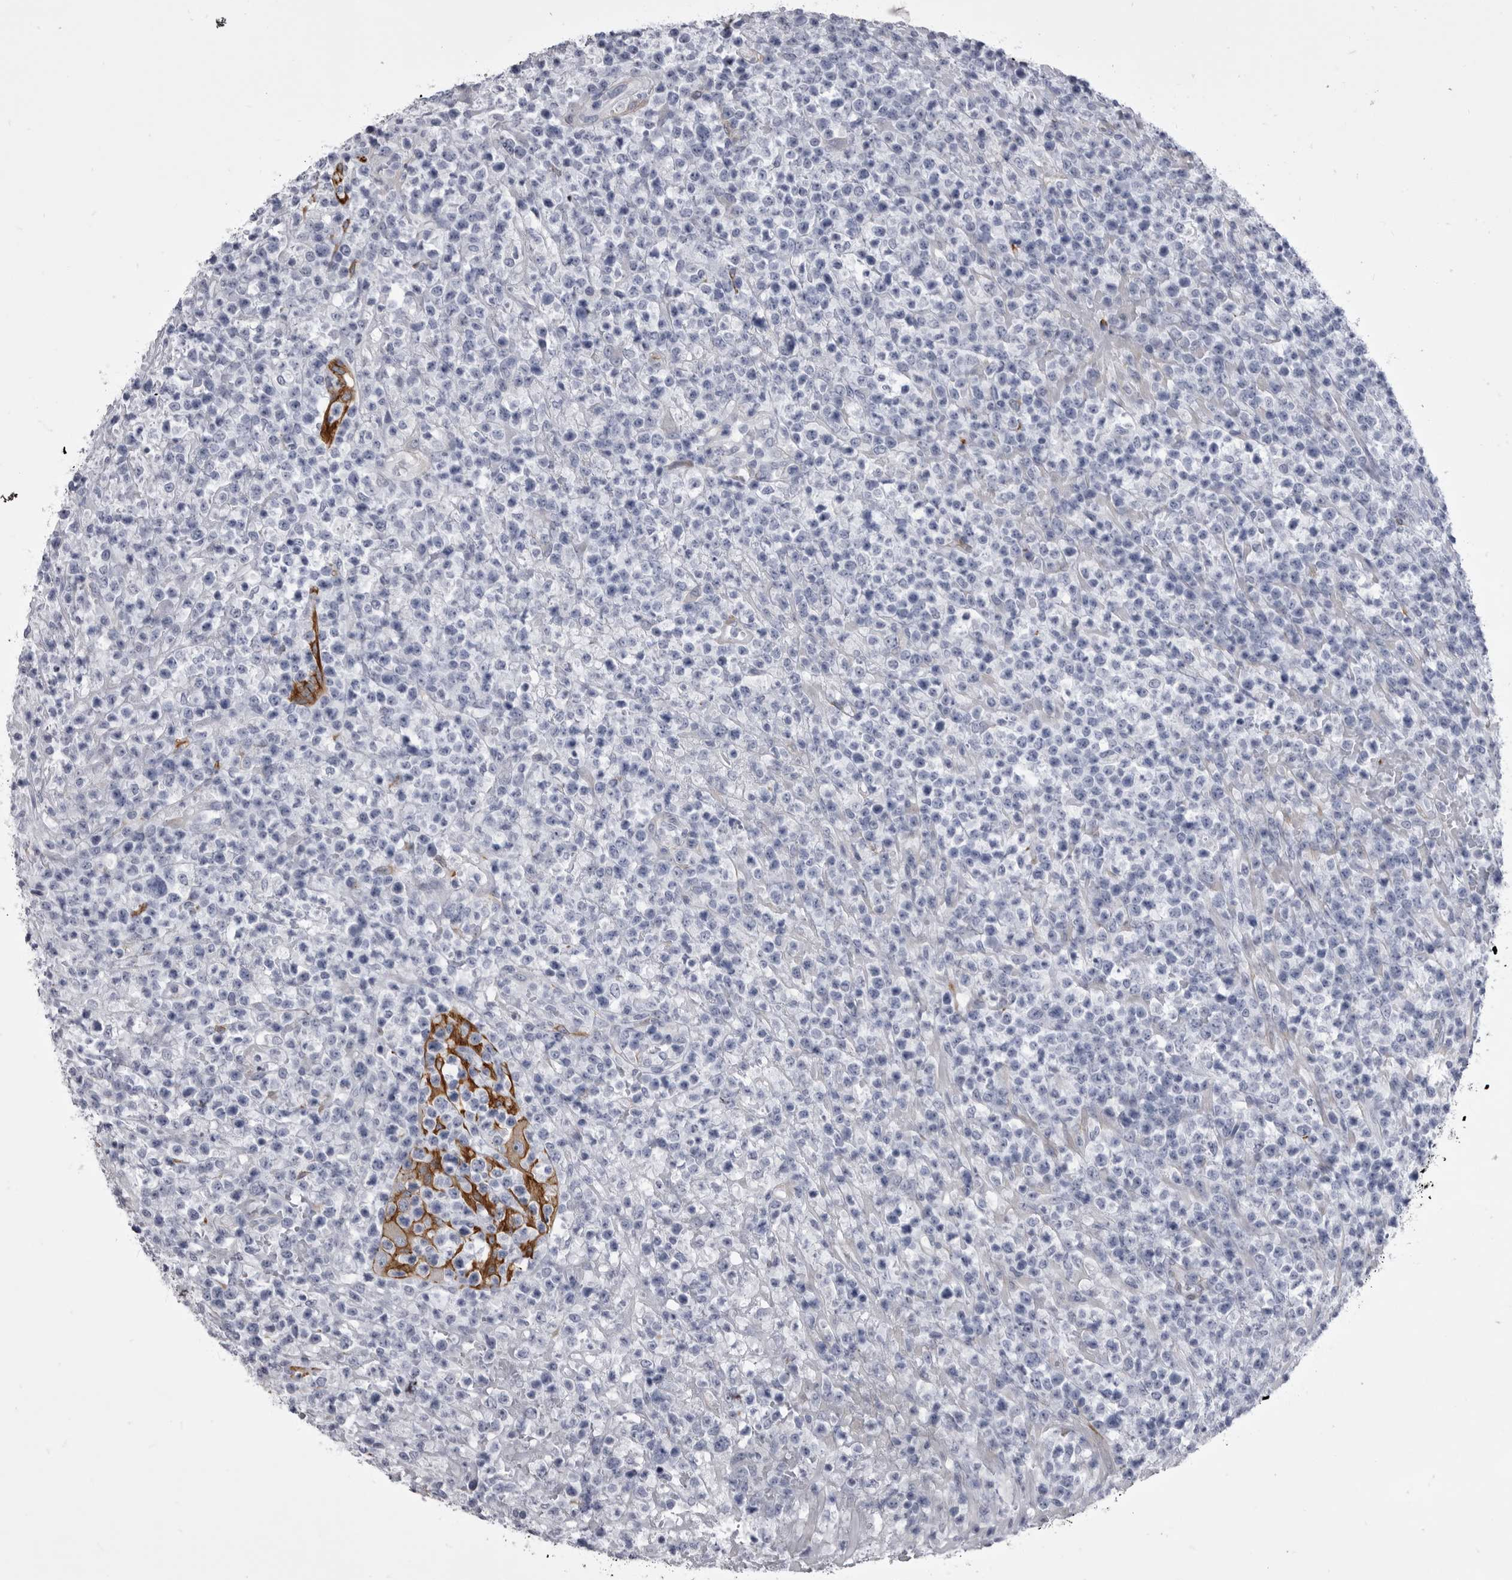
{"staining": {"intensity": "negative", "quantity": "none", "location": "none"}, "tissue": "lymphoma", "cell_type": "Tumor cells", "image_type": "cancer", "snomed": [{"axis": "morphology", "description": "Malignant lymphoma, non-Hodgkin's type, High grade"}, {"axis": "topography", "description": "Colon"}], "caption": "This micrograph is of lymphoma stained with immunohistochemistry (IHC) to label a protein in brown with the nuclei are counter-stained blue. There is no expression in tumor cells.", "gene": "ANK2", "patient": {"sex": "female", "age": 53}}